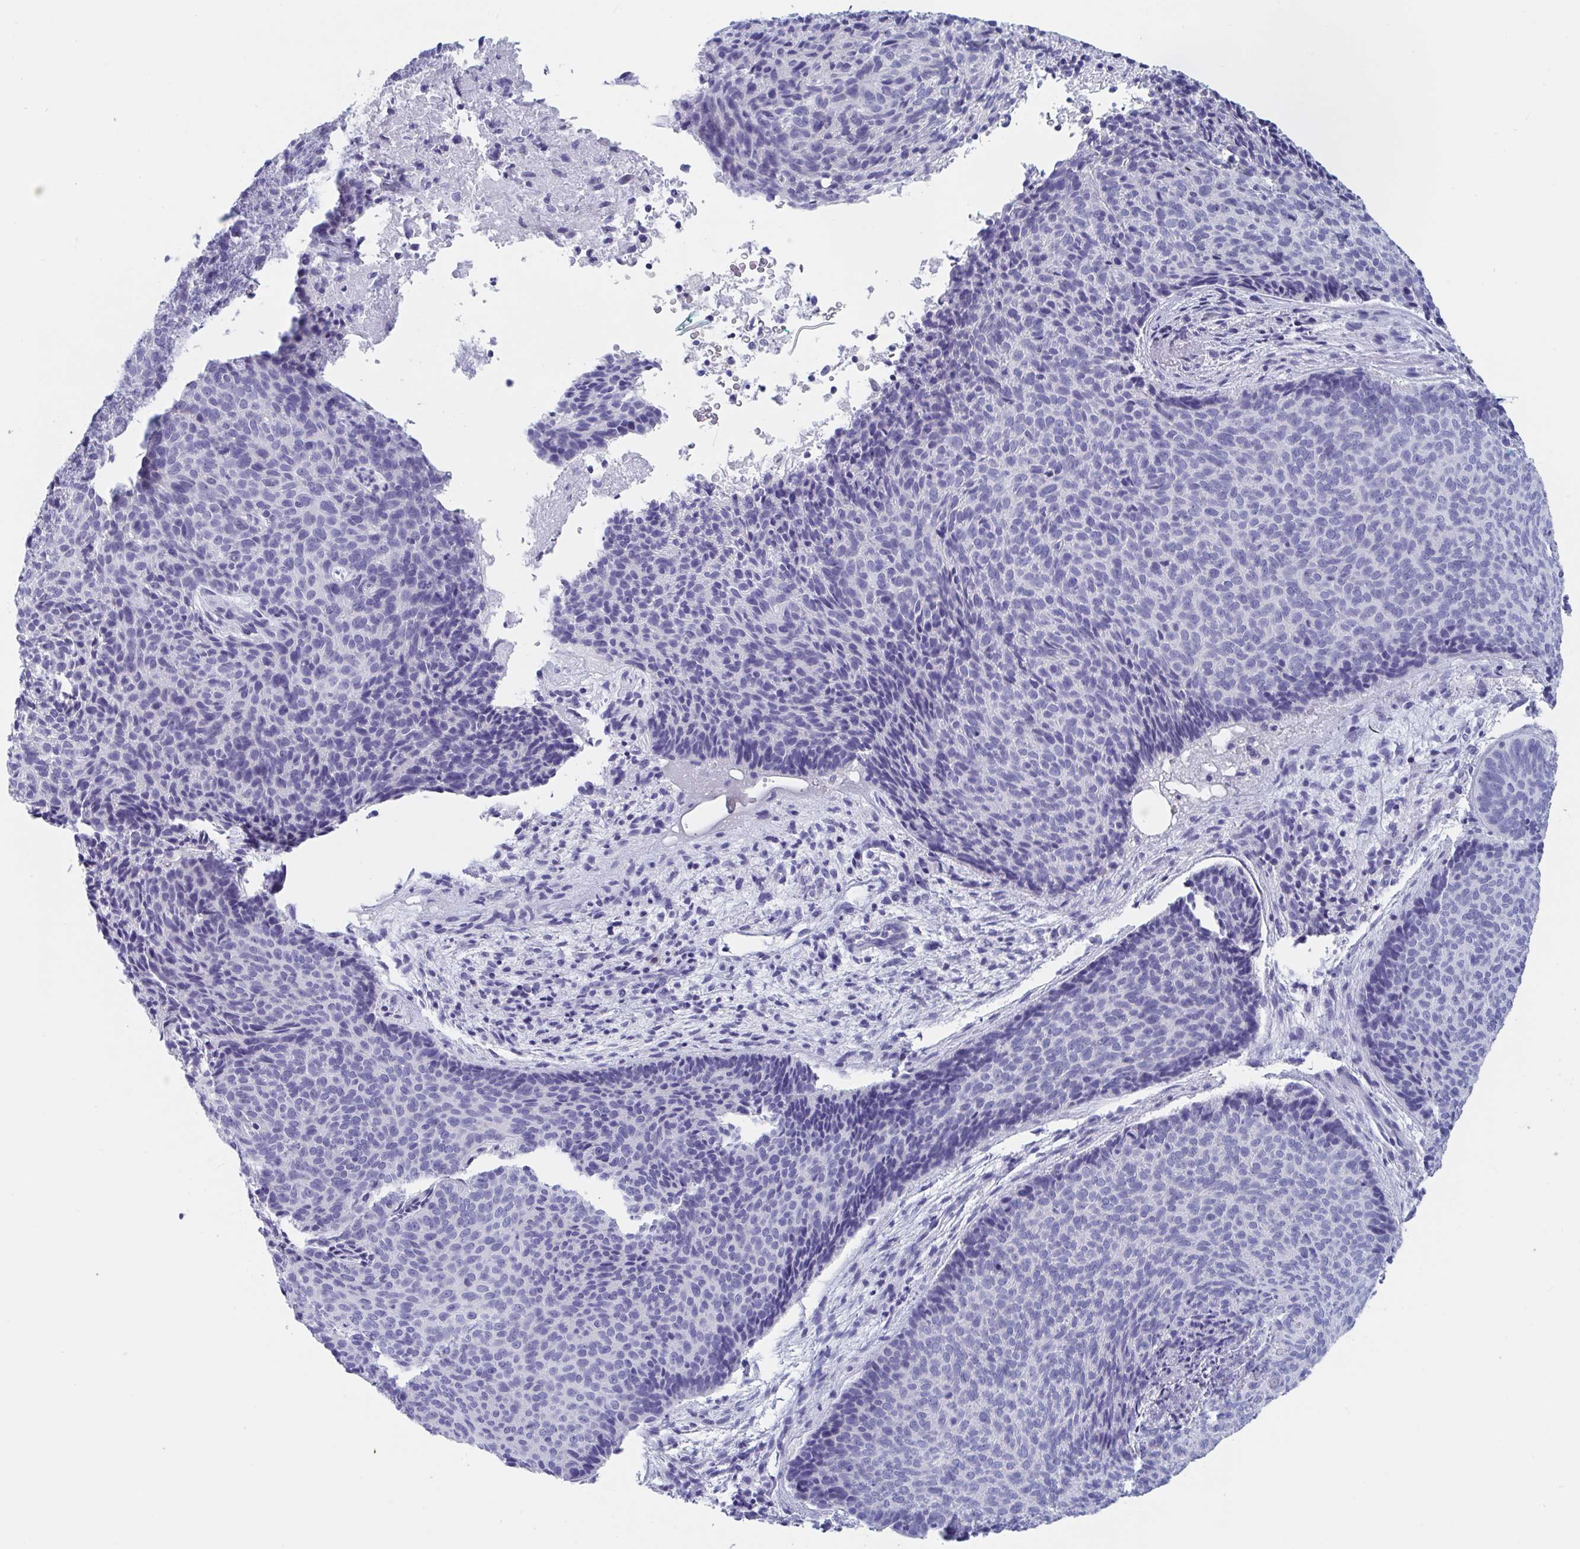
{"staining": {"intensity": "negative", "quantity": "none", "location": "none"}, "tissue": "skin cancer", "cell_type": "Tumor cells", "image_type": "cancer", "snomed": [{"axis": "morphology", "description": "Basal cell carcinoma"}, {"axis": "topography", "description": "Skin"}, {"axis": "topography", "description": "Skin of head"}], "caption": "Human skin basal cell carcinoma stained for a protein using IHC exhibits no staining in tumor cells.", "gene": "DPEP3", "patient": {"sex": "female", "age": 92}}